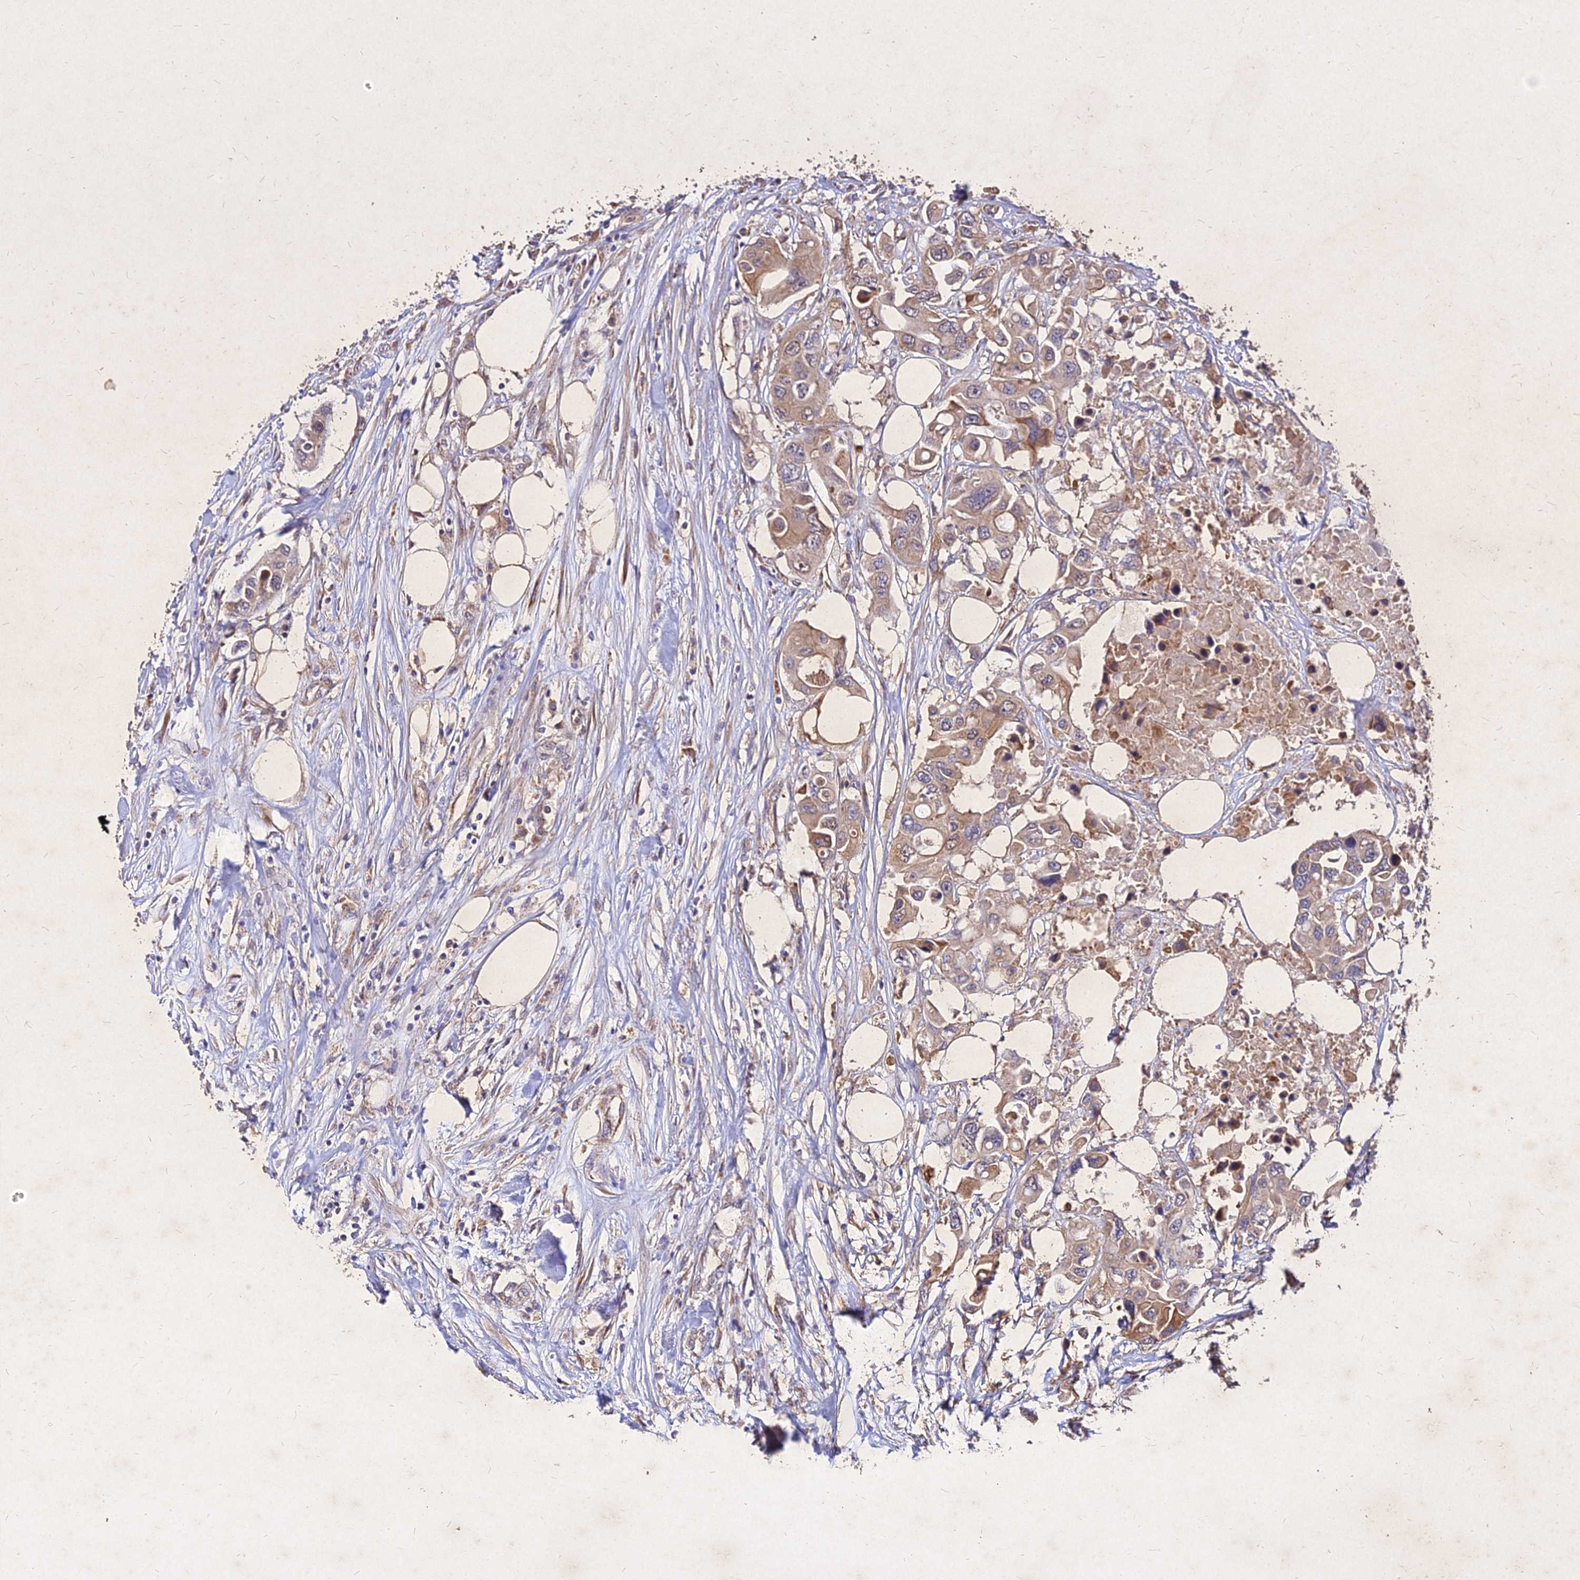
{"staining": {"intensity": "moderate", "quantity": ">75%", "location": "cytoplasmic/membranous"}, "tissue": "colorectal cancer", "cell_type": "Tumor cells", "image_type": "cancer", "snomed": [{"axis": "morphology", "description": "Adenocarcinoma, NOS"}, {"axis": "topography", "description": "Colon"}], "caption": "Immunohistochemical staining of colorectal cancer (adenocarcinoma) demonstrates medium levels of moderate cytoplasmic/membranous staining in approximately >75% of tumor cells.", "gene": "SKA1", "patient": {"sex": "male", "age": 77}}